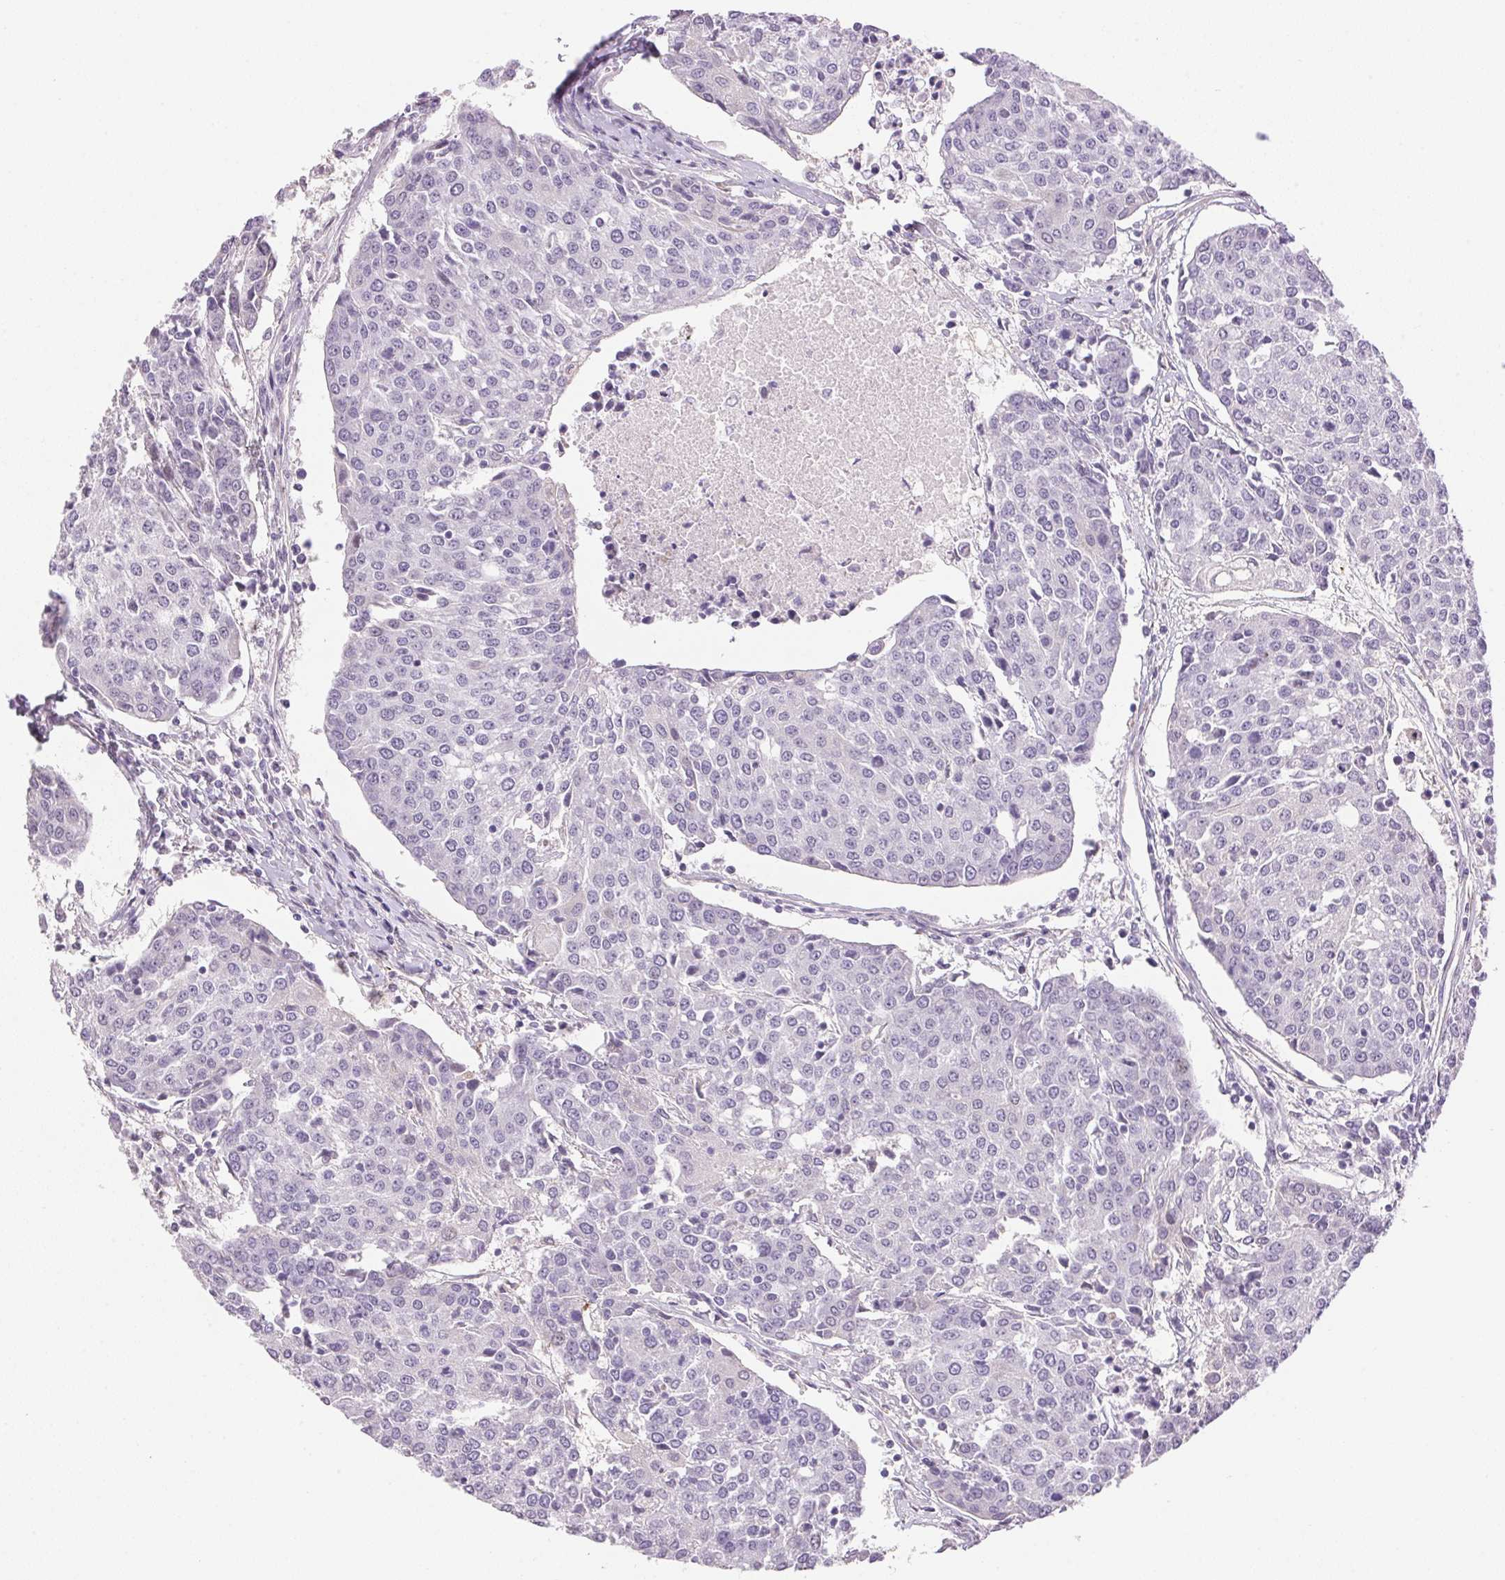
{"staining": {"intensity": "negative", "quantity": "none", "location": "none"}, "tissue": "urothelial cancer", "cell_type": "Tumor cells", "image_type": "cancer", "snomed": [{"axis": "morphology", "description": "Urothelial carcinoma, High grade"}, {"axis": "topography", "description": "Urinary bladder"}], "caption": "Human urothelial cancer stained for a protein using IHC demonstrates no expression in tumor cells.", "gene": "GYG2", "patient": {"sex": "female", "age": 85}}